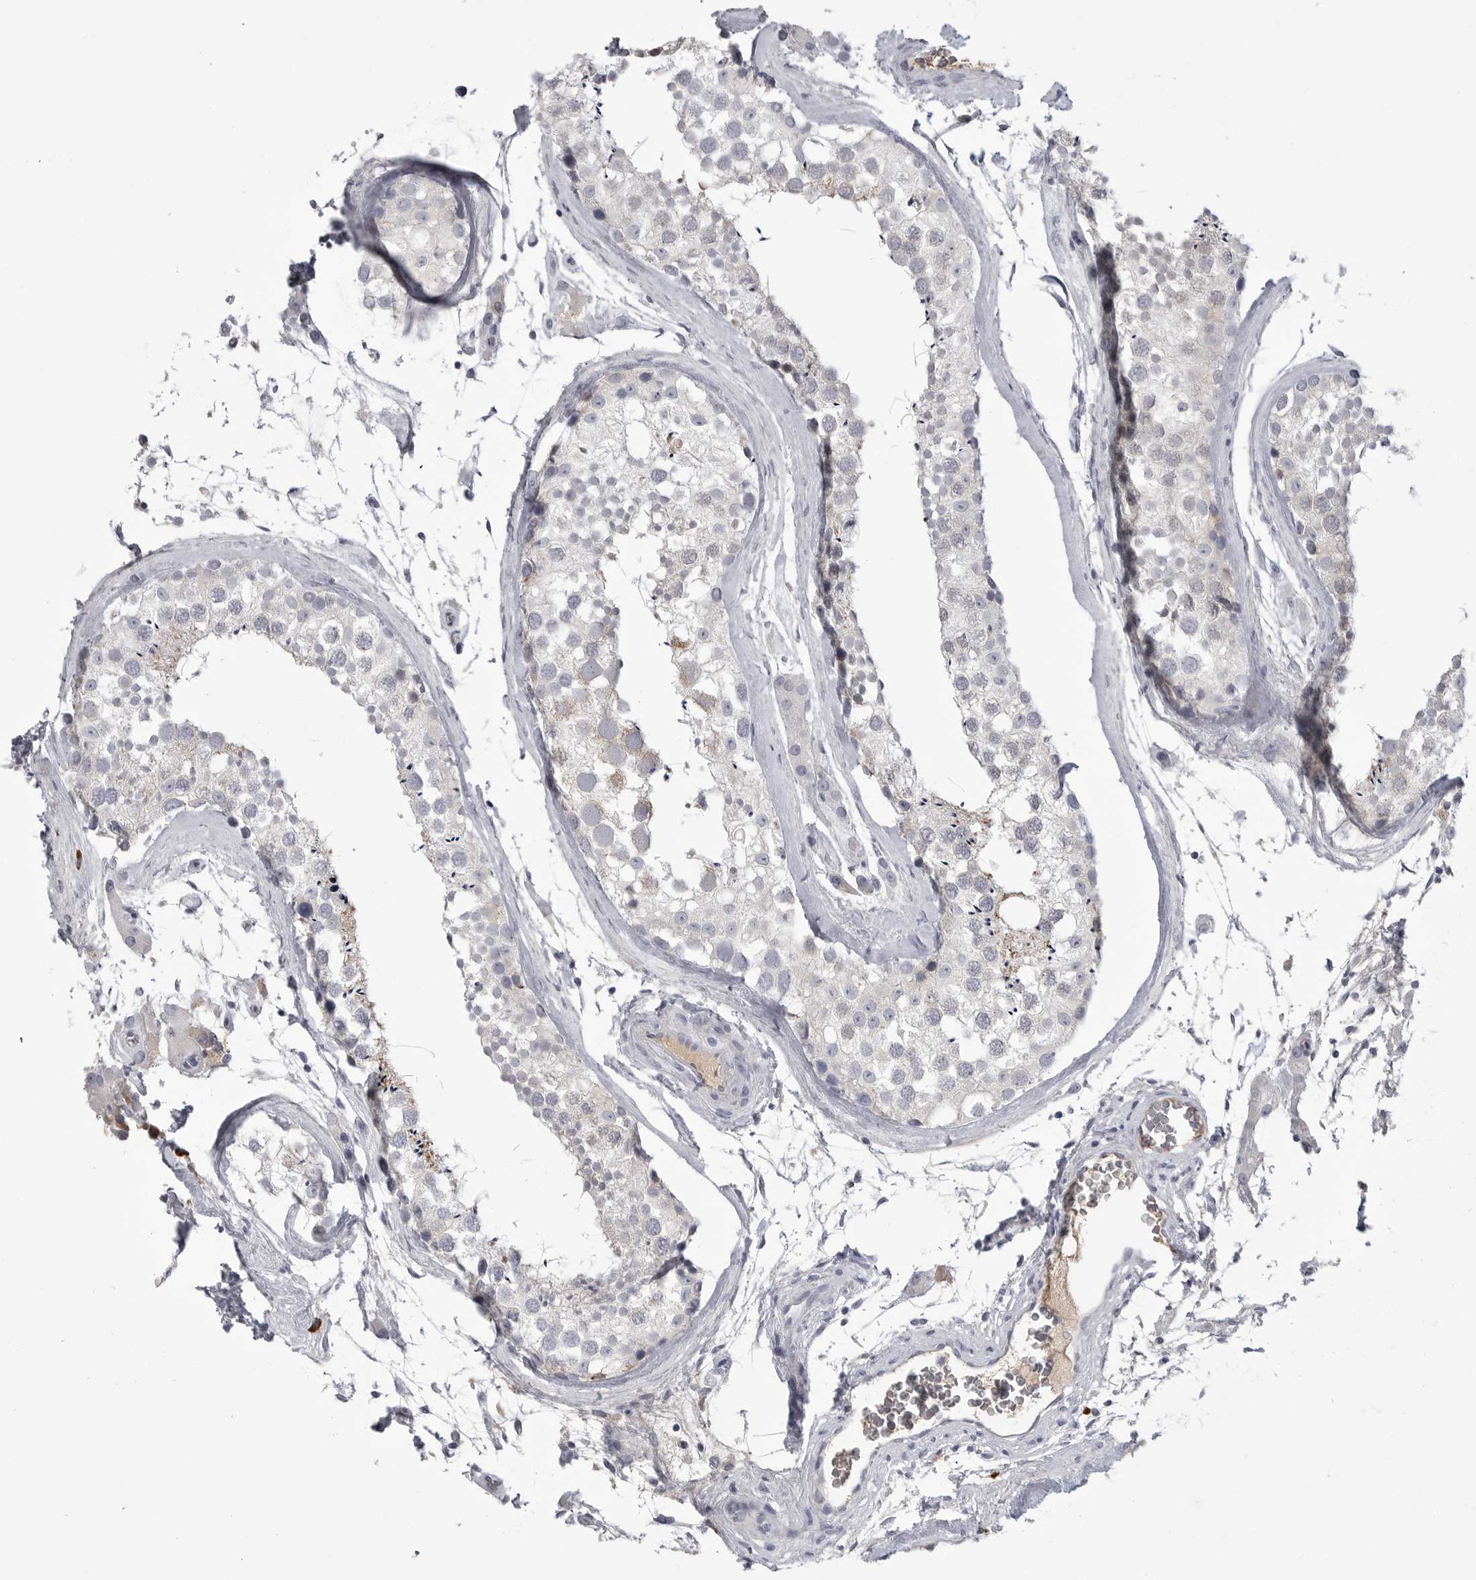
{"staining": {"intensity": "weak", "quantity": "<25%", "location": "cytoplasmic/membranous"}, "tissue": "testis", "cell_type": "Cells in seminiferous ducts", "image_type": "normal", "snomed": [{"axis": "morphology", "description": "Normal tissue, NOS"}, {"axis": "topography", "description": "Testis"}], "caption": "Human testis stained for a protein using immunohistochemistry demonstrates no staining in cells in seminiferous ducts.", "gene": "FKBP2", "patient": {"sex": "male", "age": 46}}